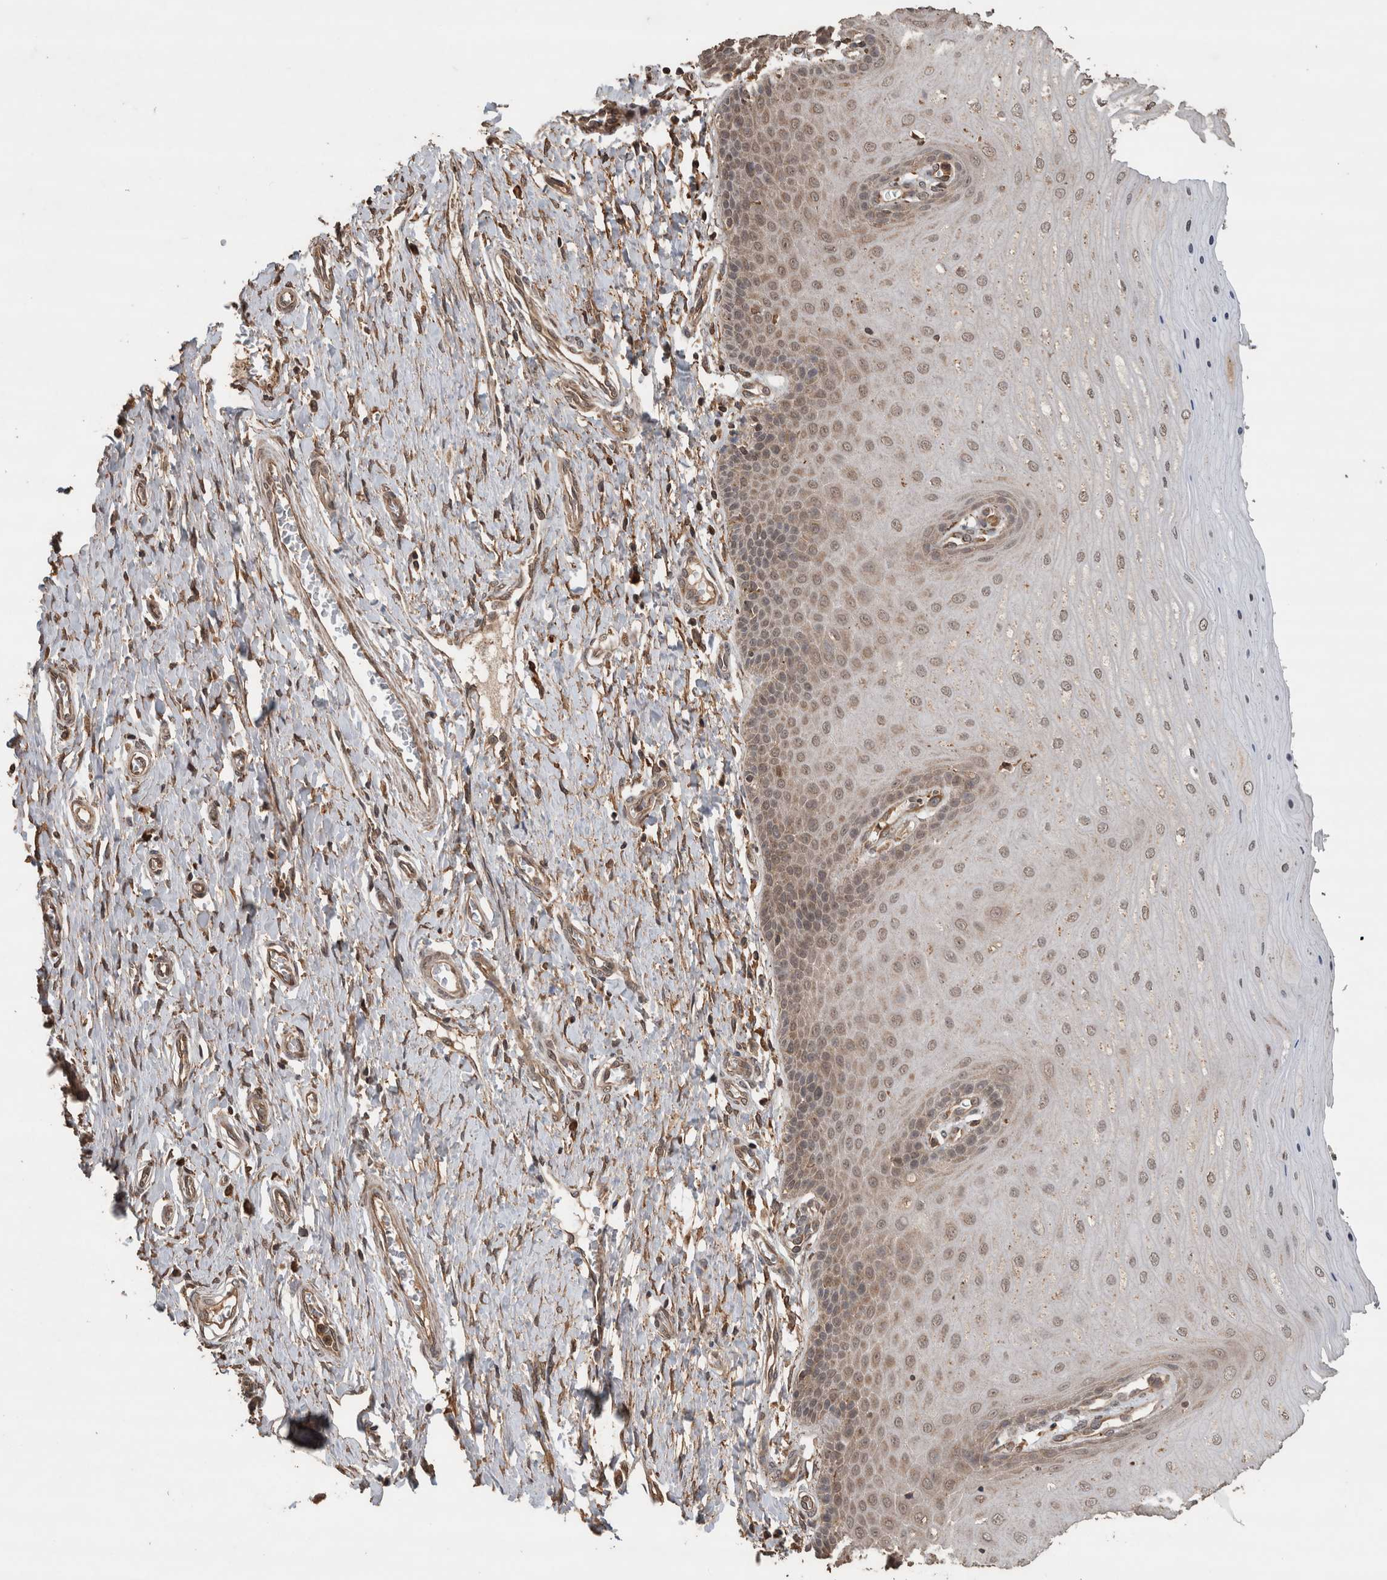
{"staining": {"intensity": "strong", "quantity": ">75%", "location": "nuclear"}, "tissue": "cervix", "cell_type": "Glandular cells", "image_type": "normal", "snomed": [{"axis": "morphology", "description": "Normal tissue, NOS"}, {"axis": "topography", "description": "Cervix"}], "caption": "A brown stain labels strong nuclear positivity of a protein in glandular cells of normal cervix. The staining is performed using DAB (3,3'-diaminobenzidine) brown chromogen to label protein expression. The nuclei are counter-stained blue using hematoxylin.", "gene": "OTUD7B", "patient": {"sex": "female", "age": 55}}